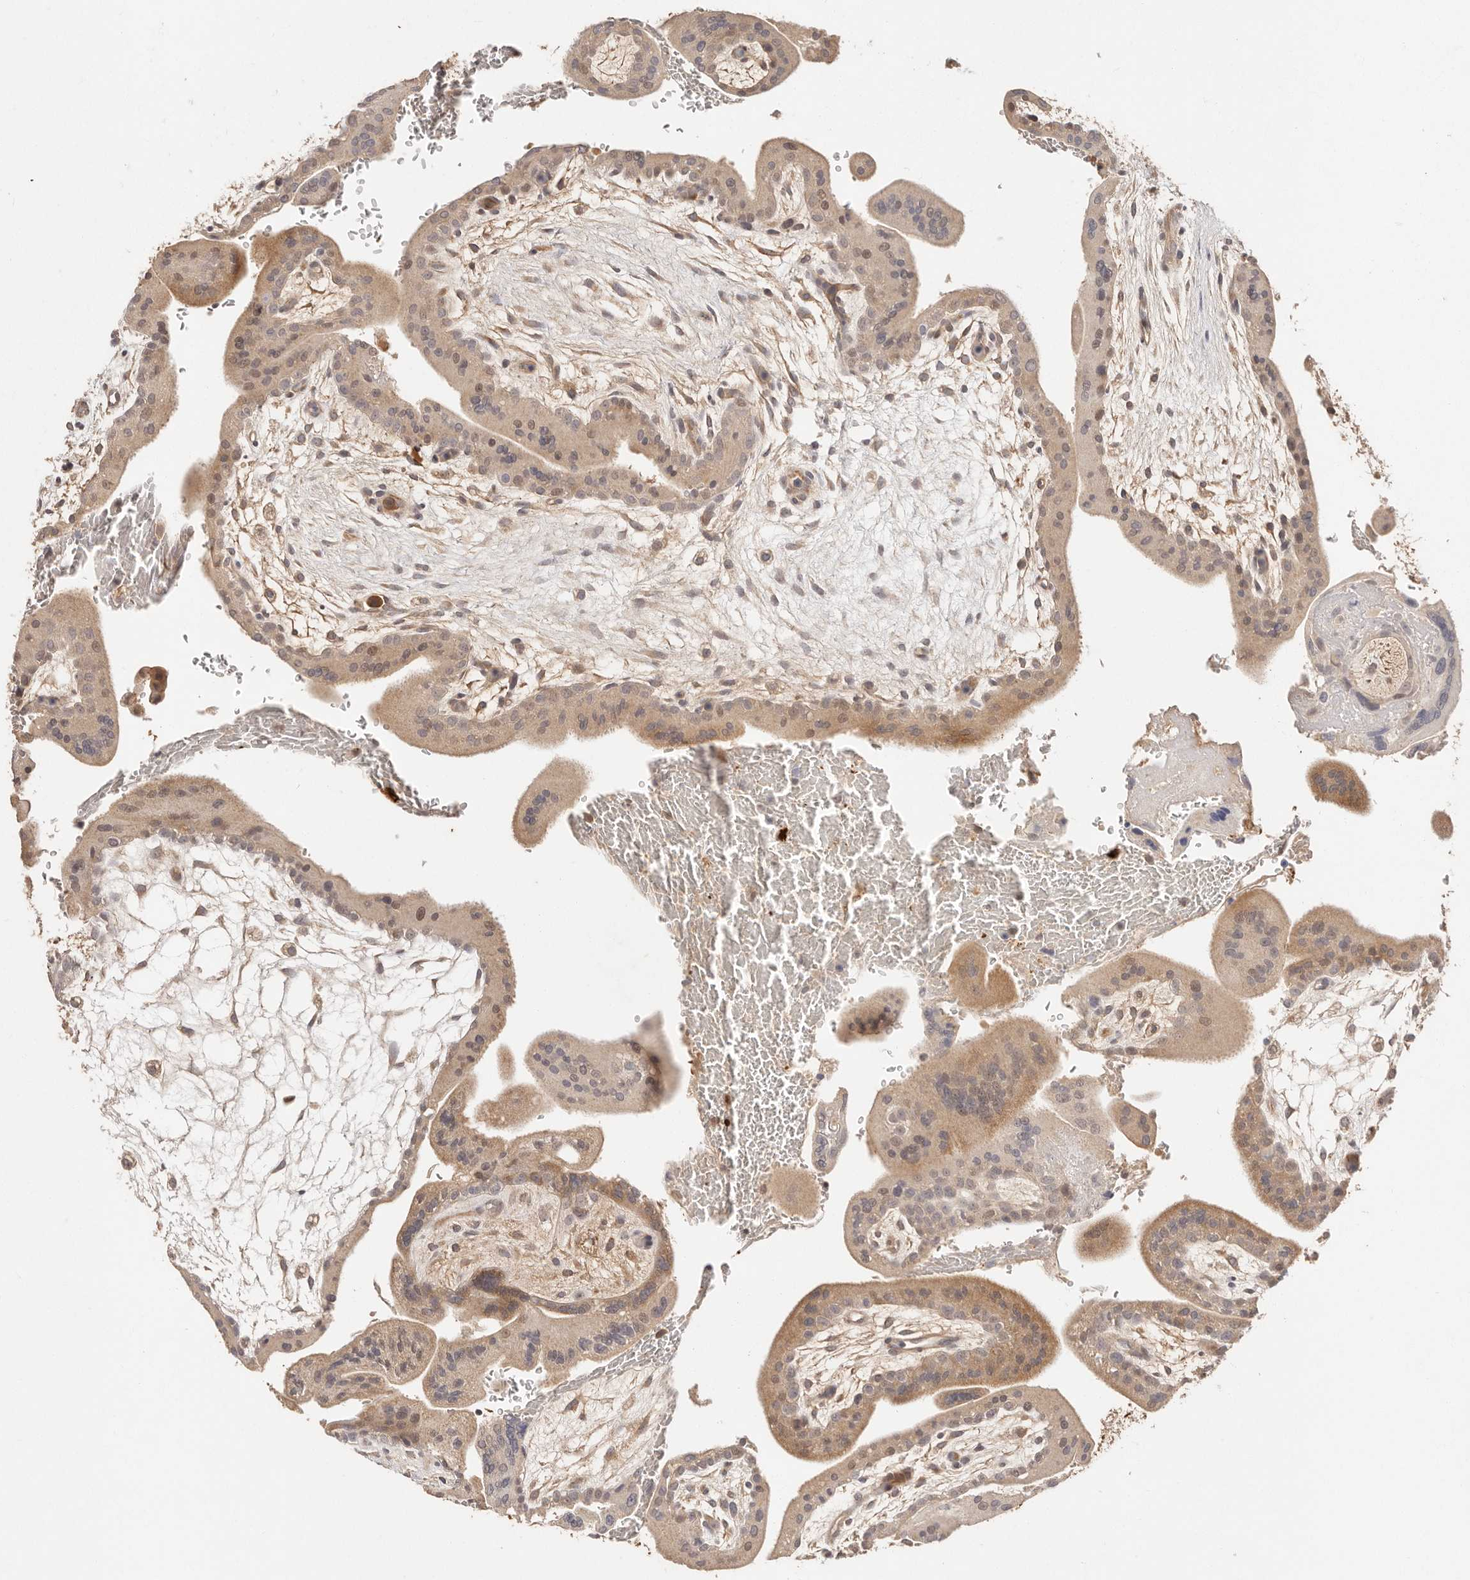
{"staining": {"intensity": "moderate", "quantity": "25%-75%", "location": "cytoplasmic/membranous"}, "tissue": "placenta", "cell_type": "Trophoblastic cells", "image_type": "normal", "snomed": [{"axis": "morphology", "description": "Normal tissue, NOS"}, {"axis": "topography", "description": "Placenta"}], "caption": "Immunohistochemistry (IHC) histopathology image of unremarkable human placenta stained for a protein (brown), which displays medium levels of moderate cytoplasmic/membranous positivity in approximately 25%-75% of trophoblastic cells.", "gene": "CXADR", "patient": {"sex": "female", "age": 35}}